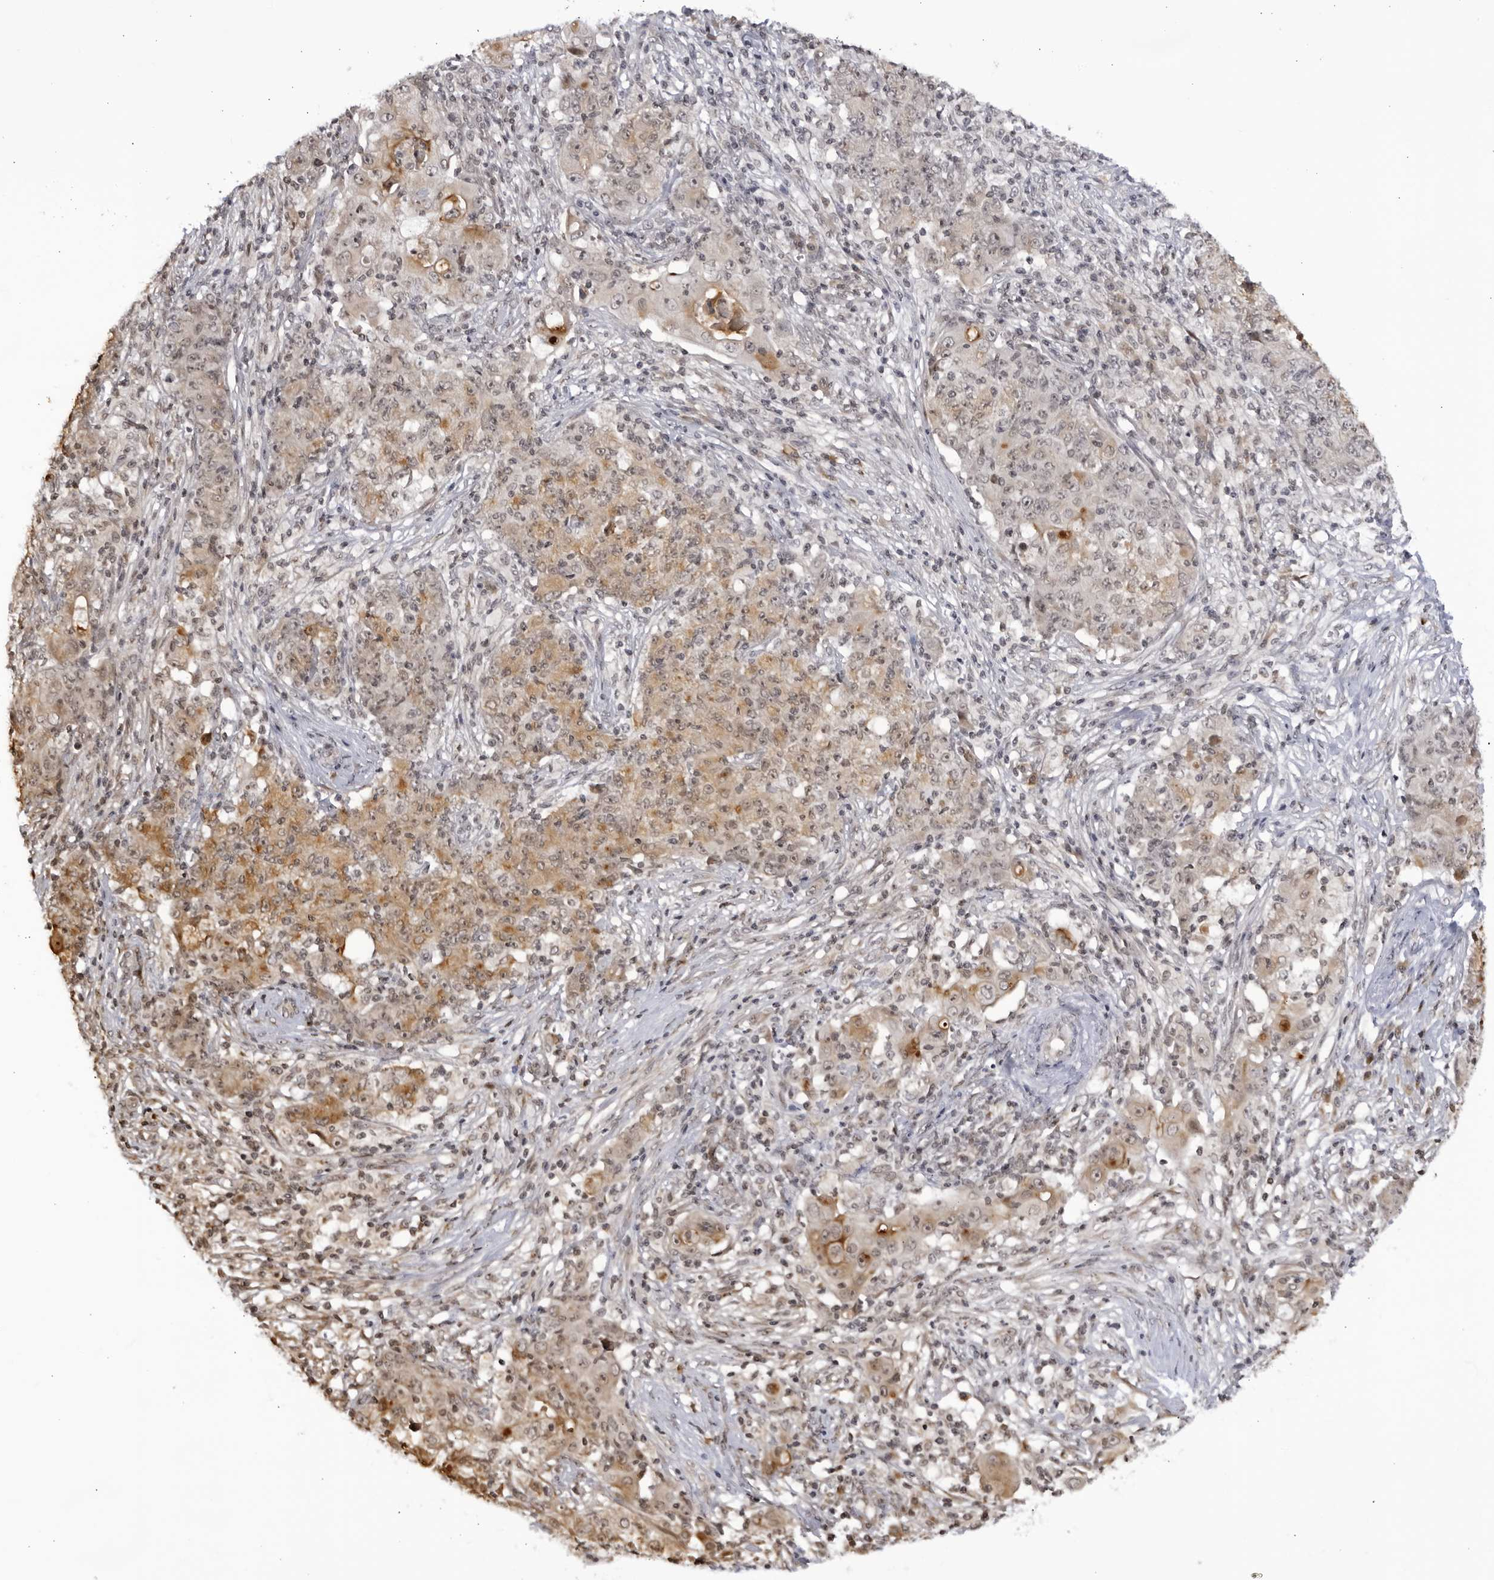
{"staining": {"intensity": "moderate", "quantity": "<25%", "location": "cytoplasmic/membranous,nuclear"}, "tissue": "ovarian cancer", "cell_type": "Tumor cells", "image_type": "cancer", "snomed": [{"axis": "morphology", "description": "Carcinoma, endometroid"}, {"axis": "topography", "description": "Ovary"}], "caption": "Immunohistochemistry (IHC) of human ovarian cancer (endometroid carcinoma) exhibits low levels of moderate cytoplasmic/membranous and nuclear expression in approximately <25% of tumor cells. (IHC, brightfield microscopy, high magnification).", "gene": "RASGEF1C", "patient": {"sex": "female", "age": 42}}